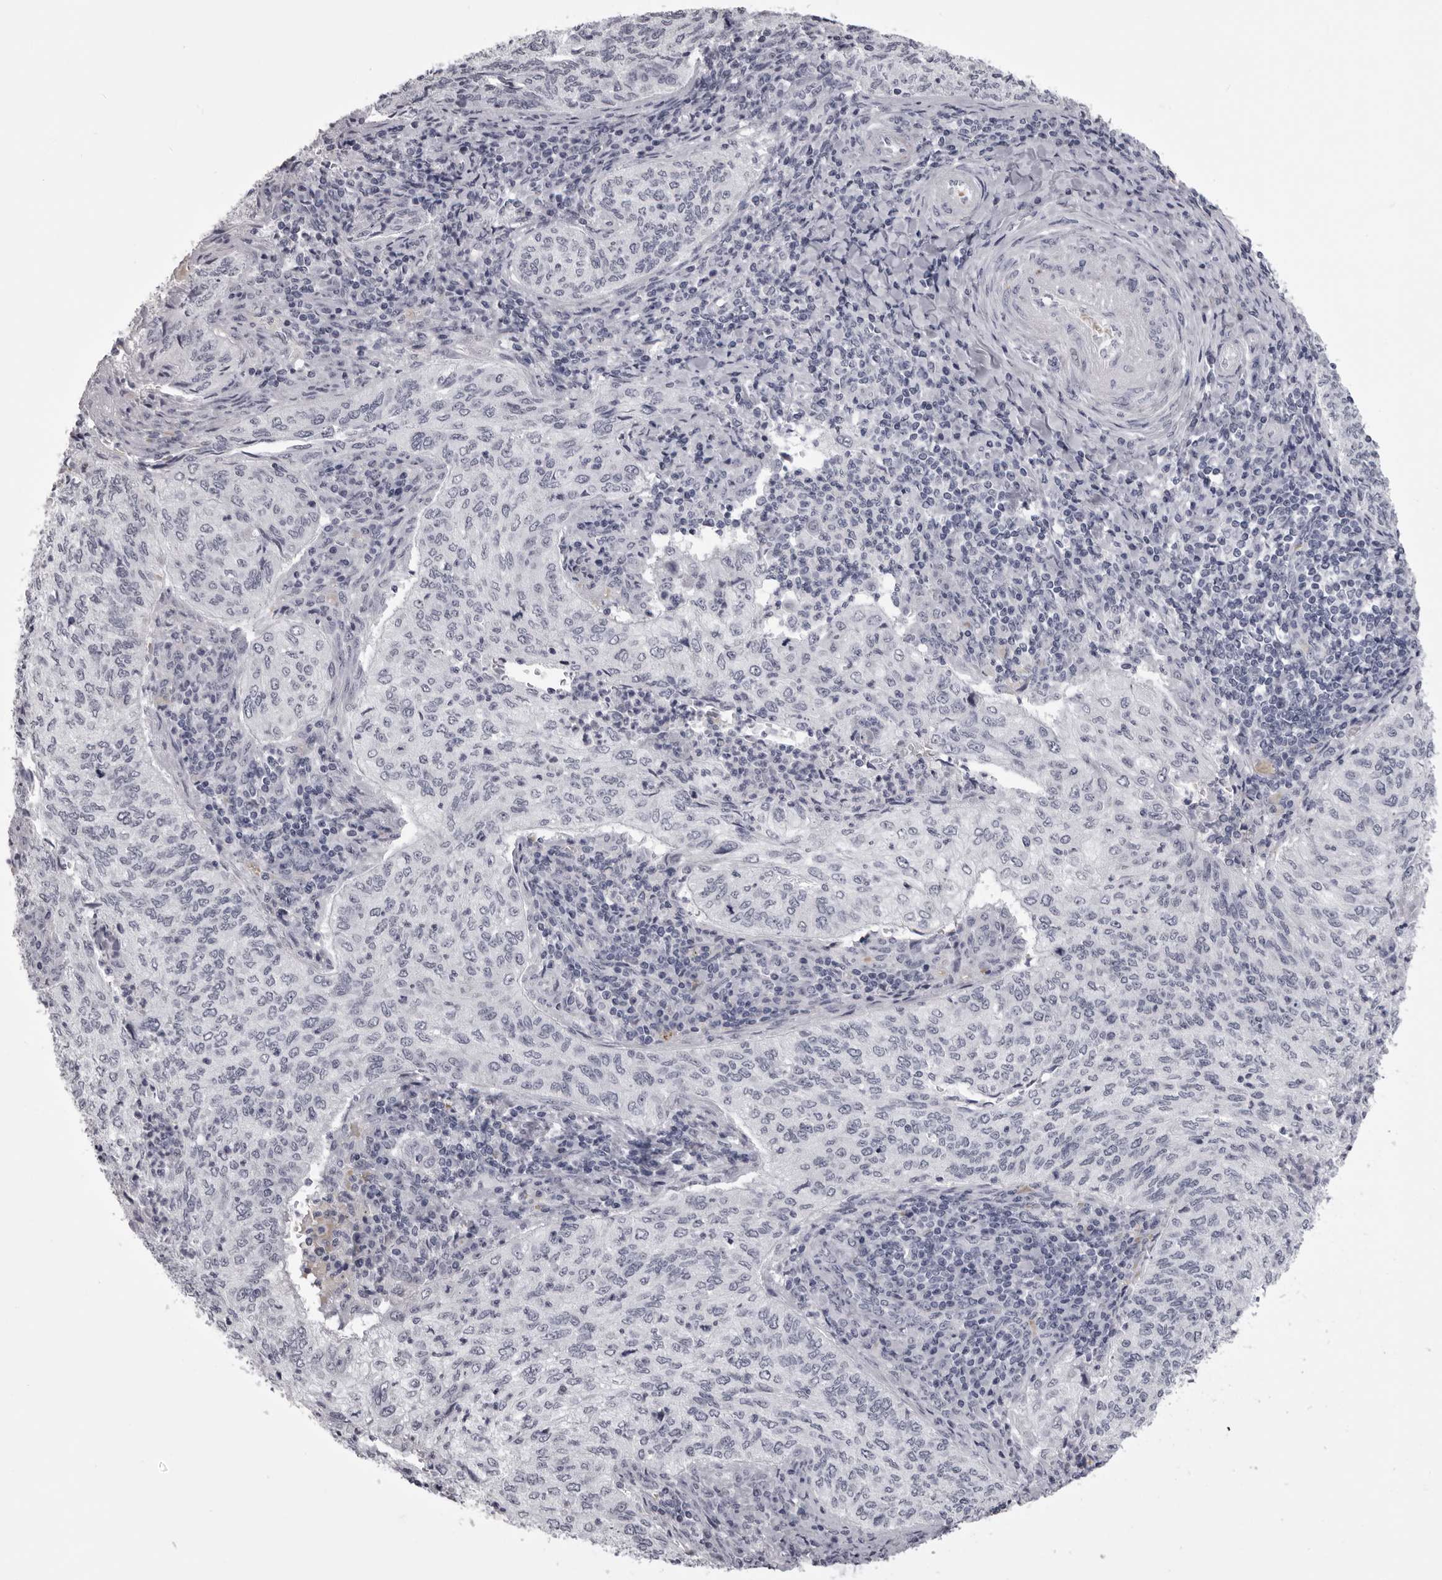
{"staining": {"intensity": "negative", "quantity": "none", "location": "none"}, "tissue": "cervical cancer", "cell_type": "Tumor cells", "image_type": "cancer", "snomed": [{"axis": "morphology", "description": "Squamous cell carcinoma, NOS"}, {"axis": "topography", "description": "Cervix"}], "caption": "Micrograph shows no protein staining in tumor cells of cervical squamous cell carcinoma tissue. (DAB immunohistochemistry (IHC) with hematoxylin counter stain).", "gene": "EPHA10", "patient": {"sex": "female", "age": 30}}